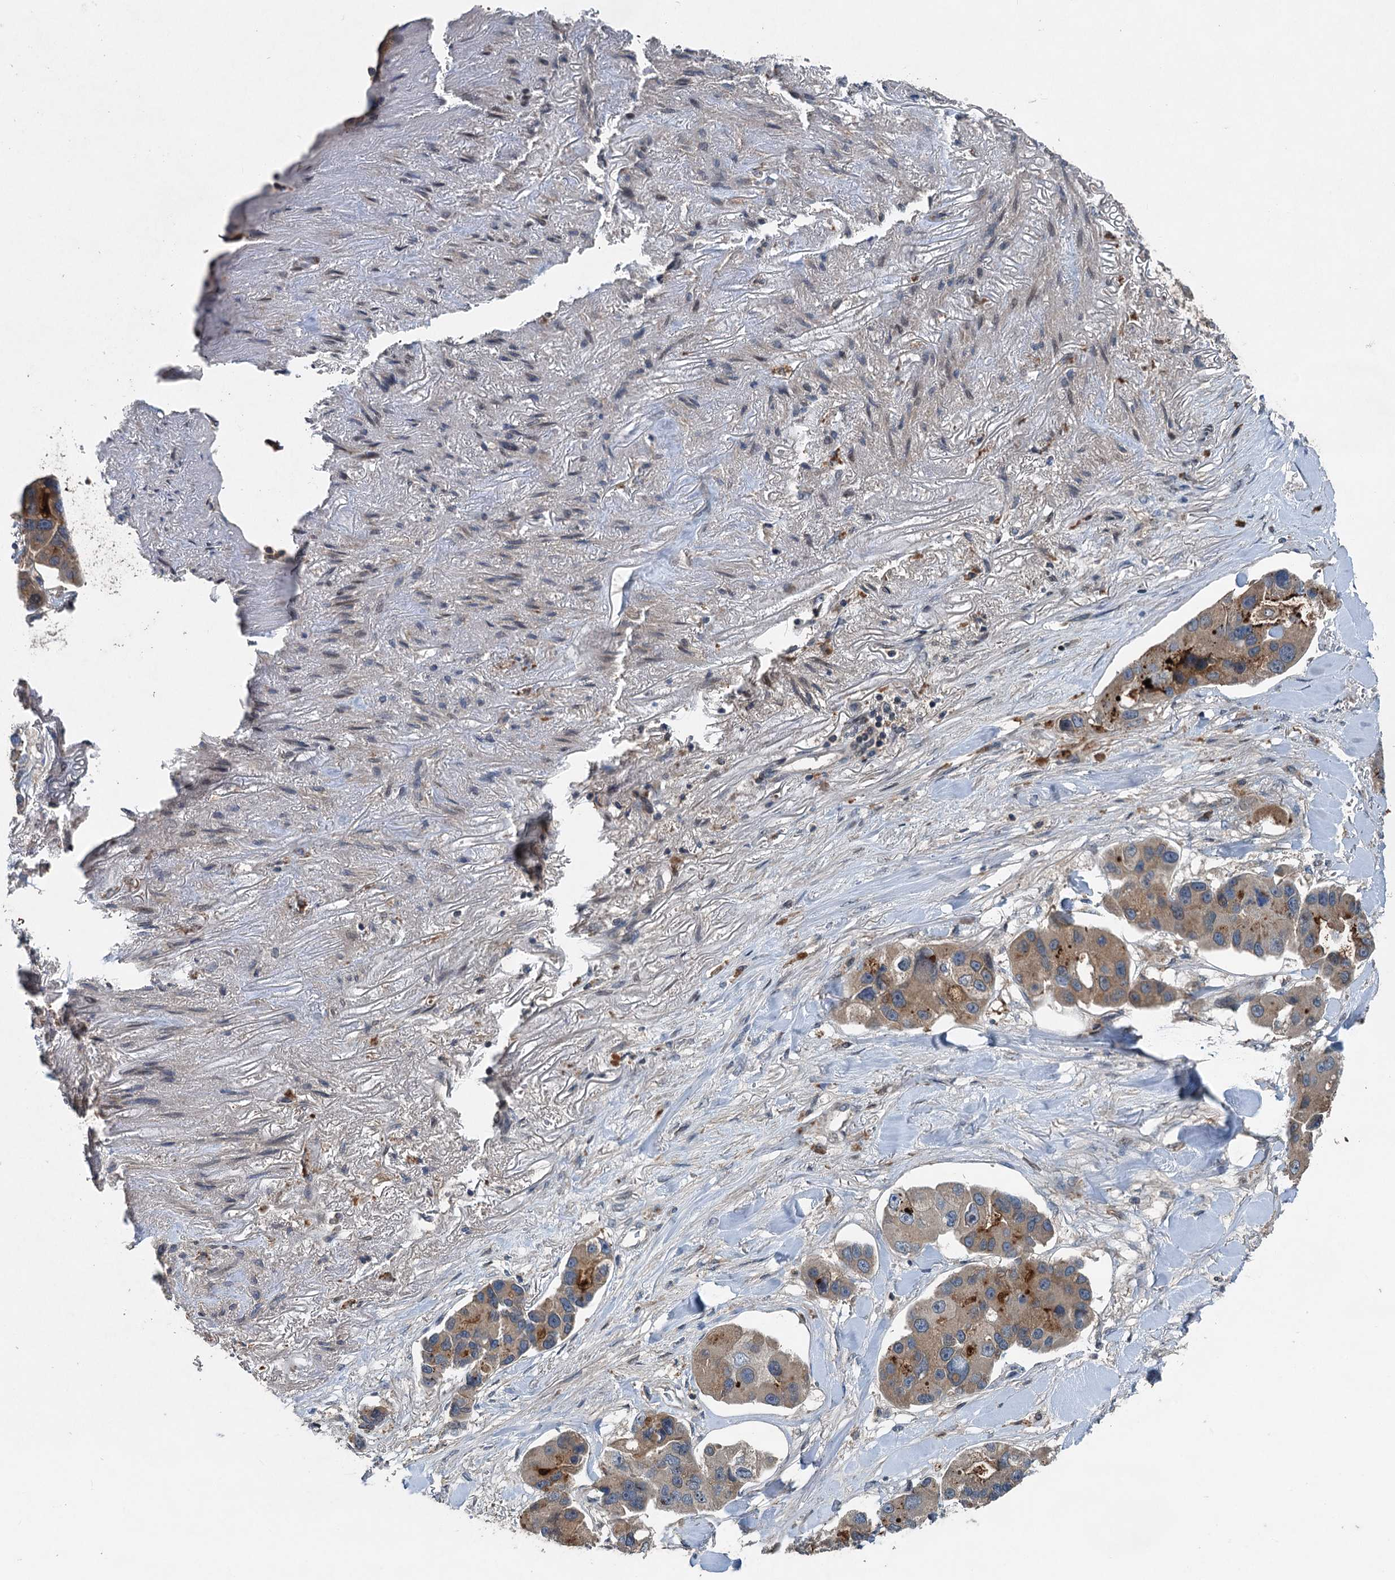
{"staining": {"intensity": "moderate", "quantity": "<25%", "location": "cytoplasmic/membranous"}, "tissue": "lung cancer", "cell_type": "Tumor cells", "image_type": "cancer", "snomed": [{"axis": "morphology", "description": "Adenocarcinoma, NOS"}, {"axis": "topography", "description": "Lung"}], "caption": "A brown stain labels moderate cytoplasmic/membranous staining of a protein in human lung cancer tumor cells. The protein of interest is shown in brown color, while the nuclei are stained blue.", "gene": "TAPBPL", "patient": {"sex": "female", "age": 54}}